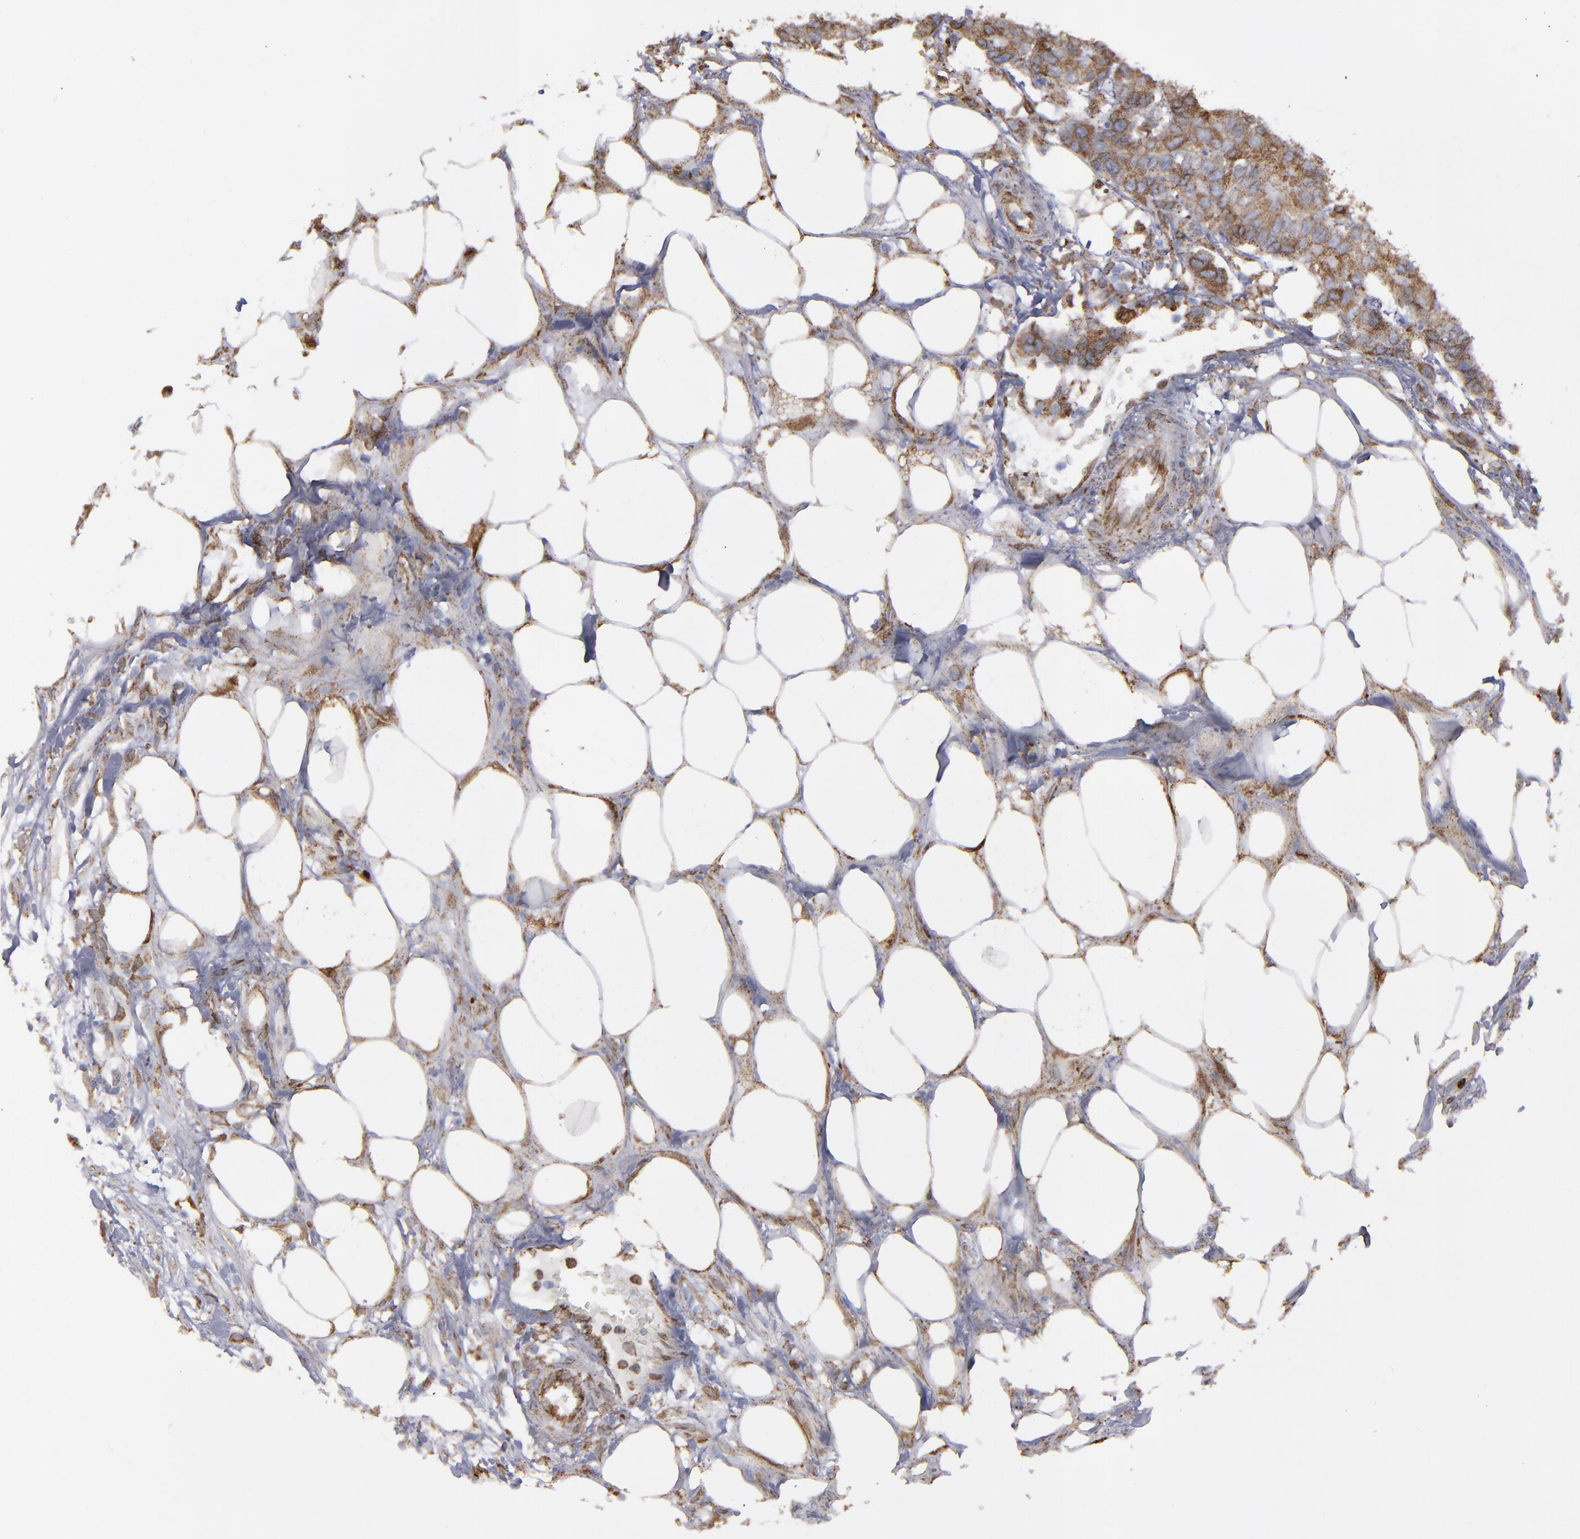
{"staining": {"intensity": "moderate", "quantity": ">75%", "location": "cytoplasmic/membranous"}, "tissue": "colorectal cancer", "cell_type": "Tumor cells", "image_type": "cancer", "snomed": [{"axis": "morphology", "description": "Adenocarcinoma, NOS"}, {"axis": "topography", "description": "Colon"}], "caption": "Immunohistochemistry (IHC) image of human colorectal cancer stained for a protein (brown), which demonstrates medium levels of moderate cytoplasmic/membranous positivity in about >75% of tumor cells.", "gene": "ERLIN2", "patient": {"sex": "female", "age": 86}}